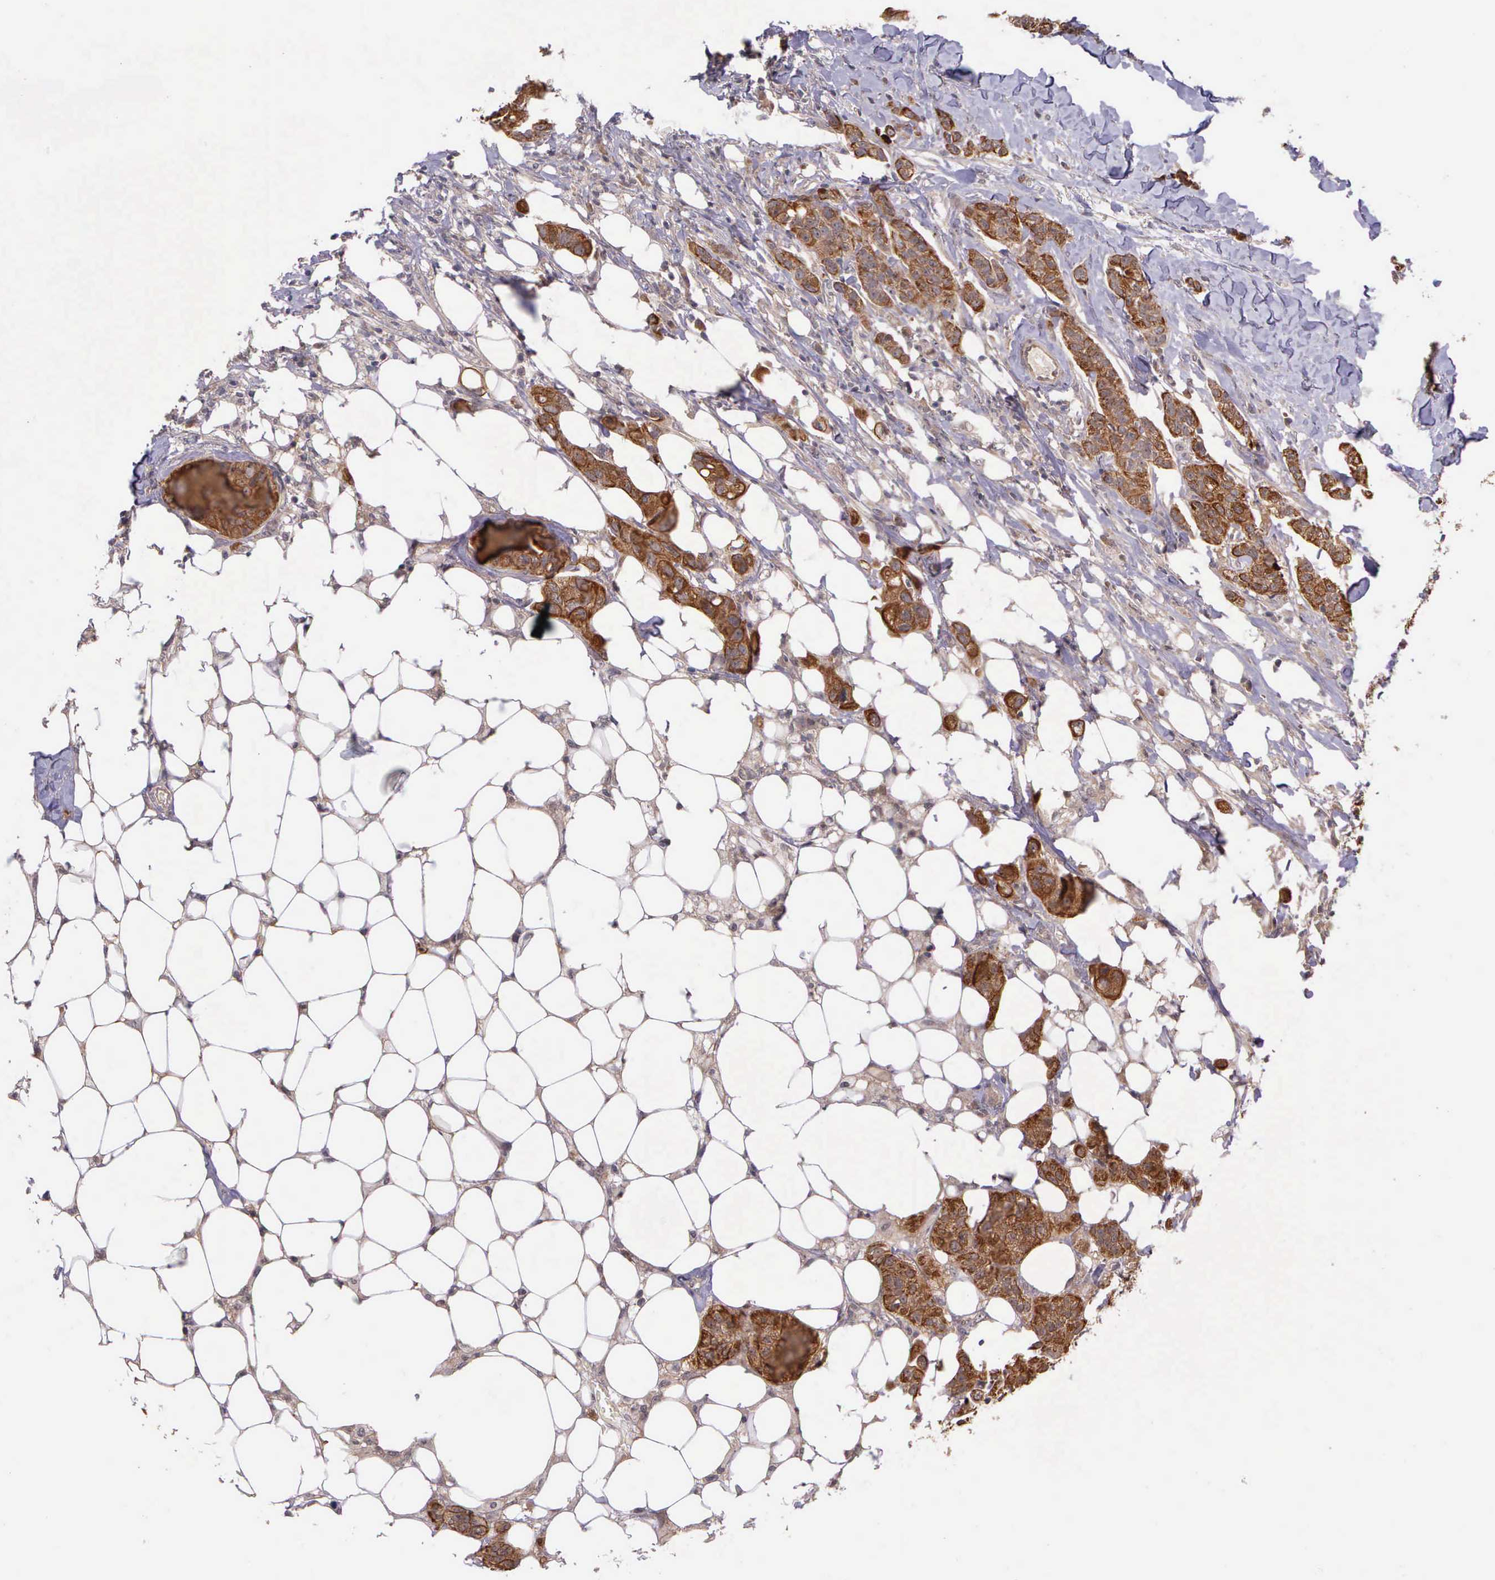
{"staining": {"intensity": "strong", "quantity": ">75%", "location": "cytoplasmic/membranous"}, "tissue": "breast cancer", "cell_type": "Tumor cells", "image_type": "cancer", "snomed": [{"axis": "morphology", "description": "Duct carcinoma"}, {"axis": "topography", "description": "Breast"}], "caption": "Breast cancer stained for a protein (brown) exhibits strong cytoplasmic/membranous positive positivity in approximately >75% of tumor cells.", "gene": "PRICKLE3", "patient": {"sex": "female", "age": 40}}